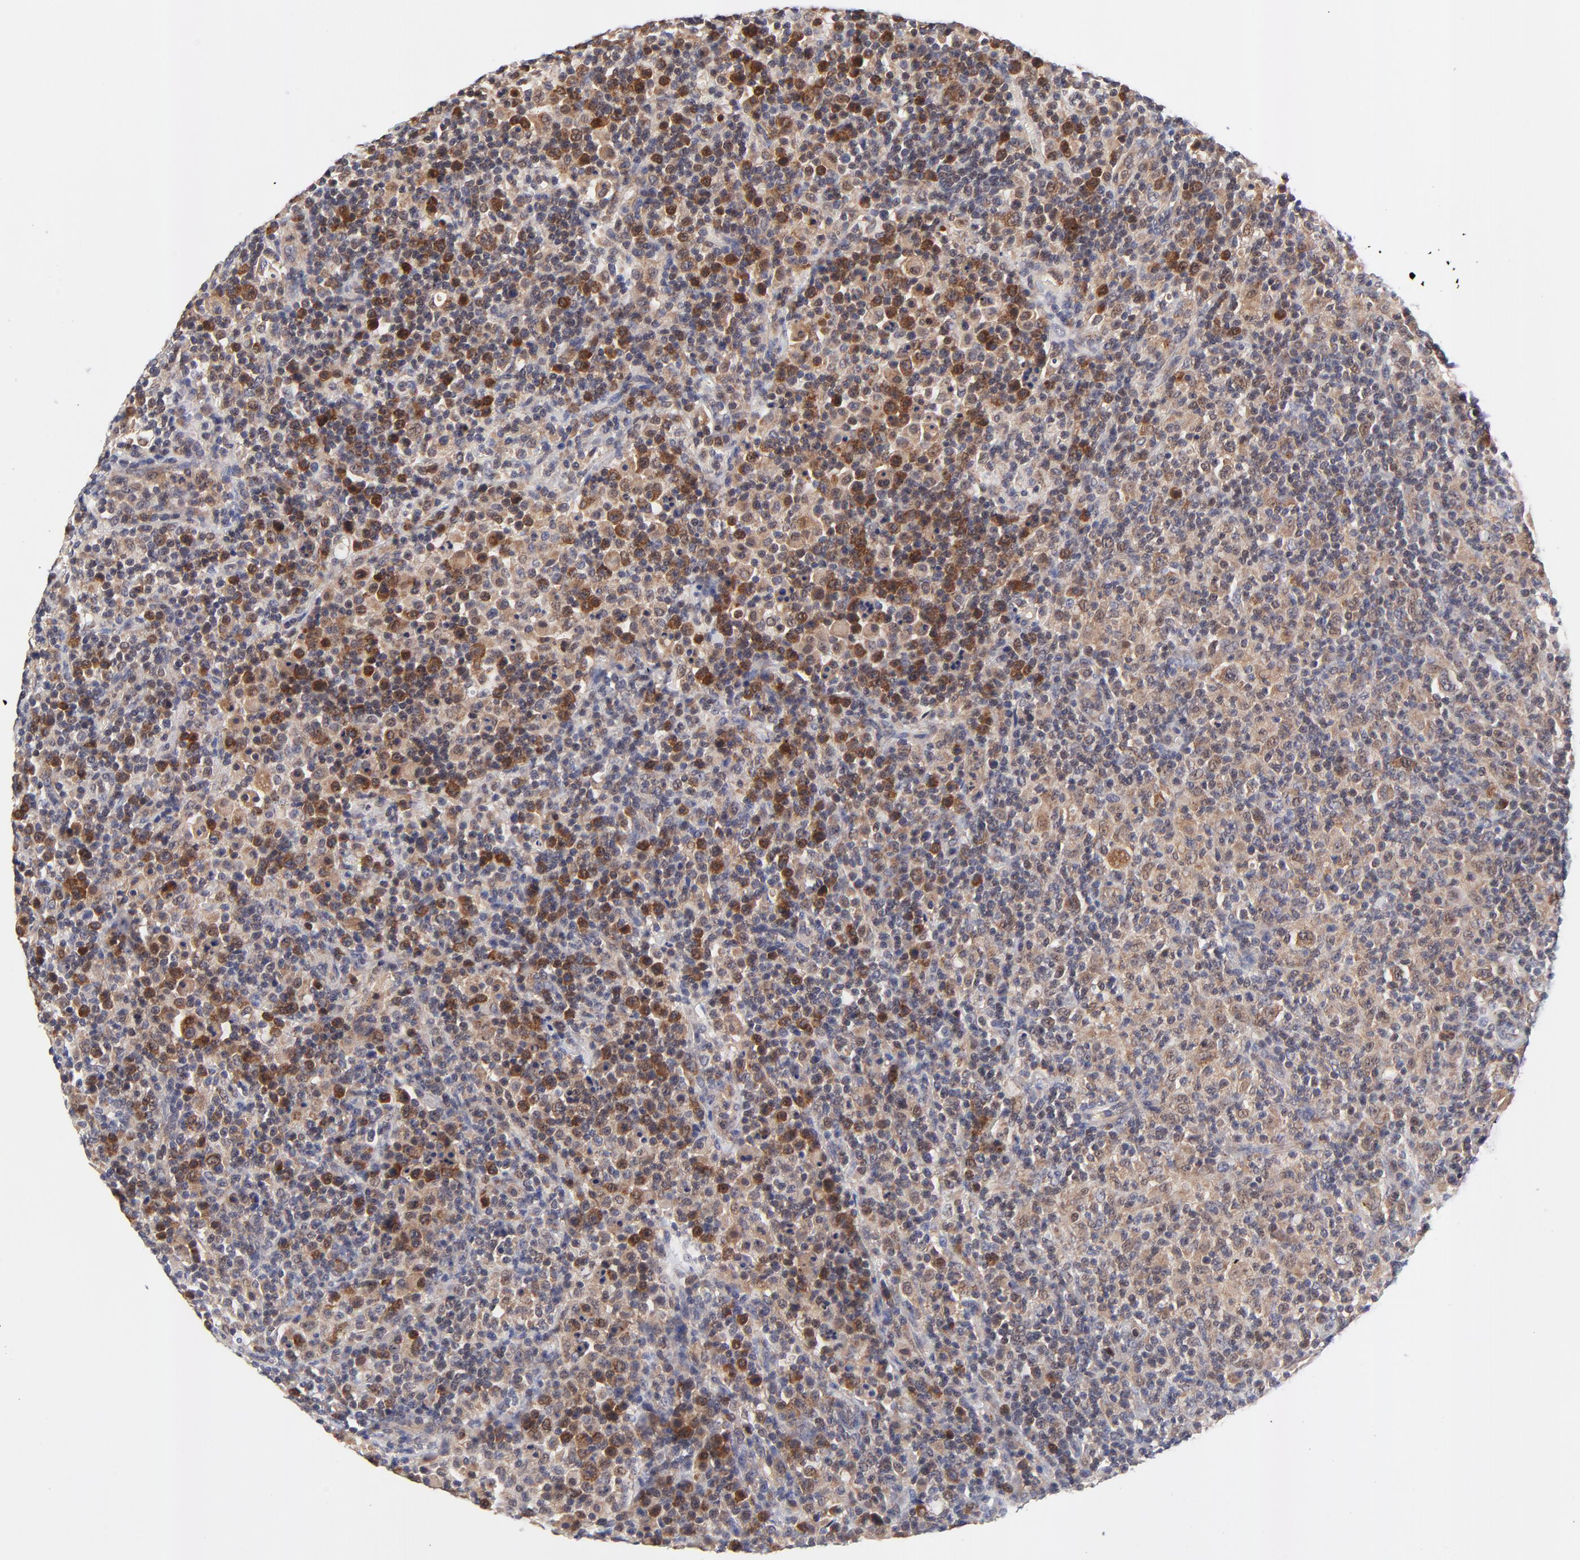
{"staining": {"intensity": "moderate", "quantity": "25%-75%", "location": "cytoplasmic/membranous,nuclear"}, "tissue": "lymphoma", "cell_type": "Tumor cells", "image_type": "cancer", "snomed": [{"axis": "morphology", "description": "Hodgkin's disease, NOS"}, {"axis": "topography", "description": "Lymph node"}], "caption": "Moderate cytoplasmic/membranous and nuclear staining is present in approximately 25%-75% of tumor cells in Hodgkin's disease. The protein of interest is shown in brown color, while the nuclei are stained blue.", "gene": "TXNL1", "patient": {"sex": "male", "age": 65}}